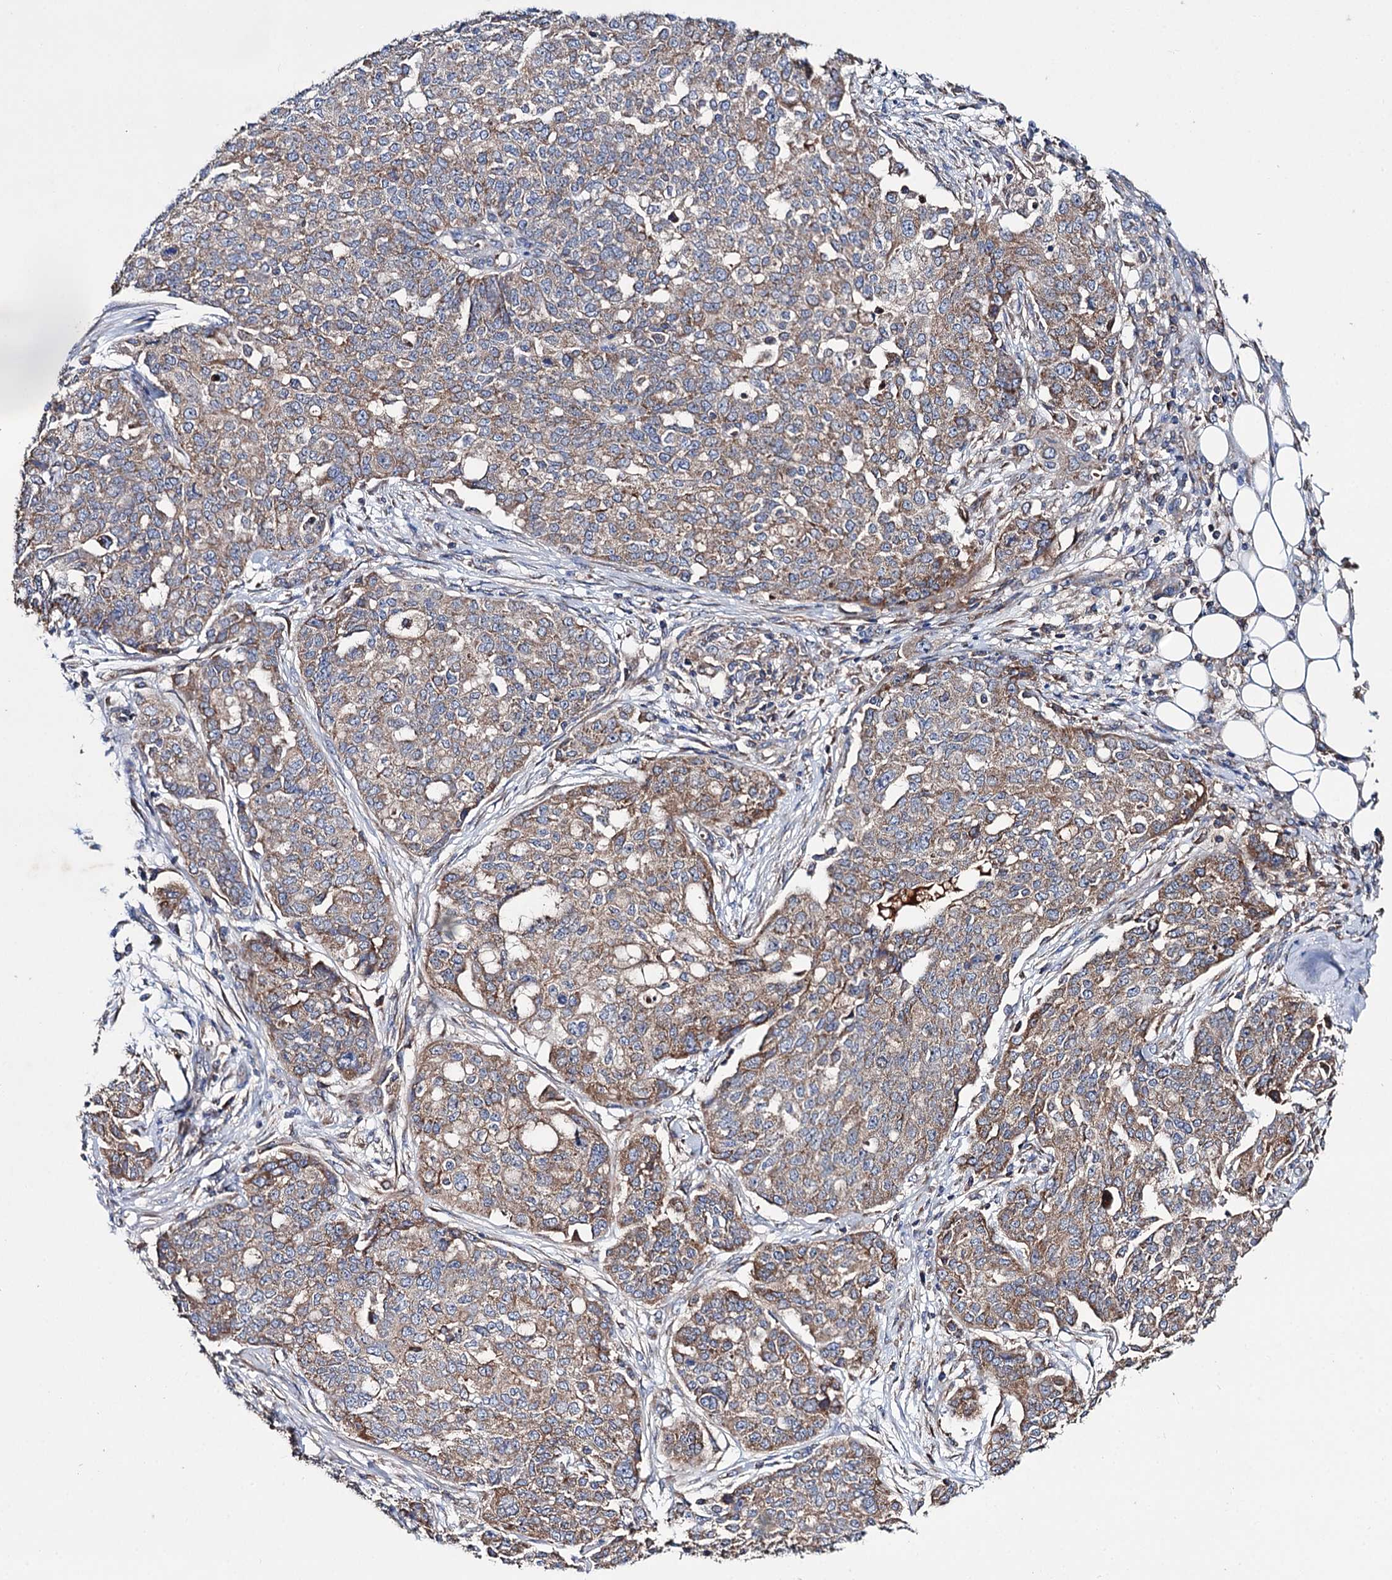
{"staining": {"intensity": "weak", "quantity": ">75%", "location": "cytoplasmic/membranous"}, "tissue": "ovarian cancer", "cell_type": "Tumor cells", "image_type": "cancer", "snomed": [{"axis": "morphology", "description": "Cystadenocarcinoma, serous, NOS"}, {"axis": "topography", "description": "Soft tissue"}, {"axis": "topography", "description": "Ovary"}], "caption": "Human serous cystadenocarcinoma (ovarian) stained for a protein (brown) reveals weak cytoplasmic/membranous positive positivity in approximately >75% of tumor cells.", "gene": "CLPB", "patient": {"sex": "female", "age": 57}}